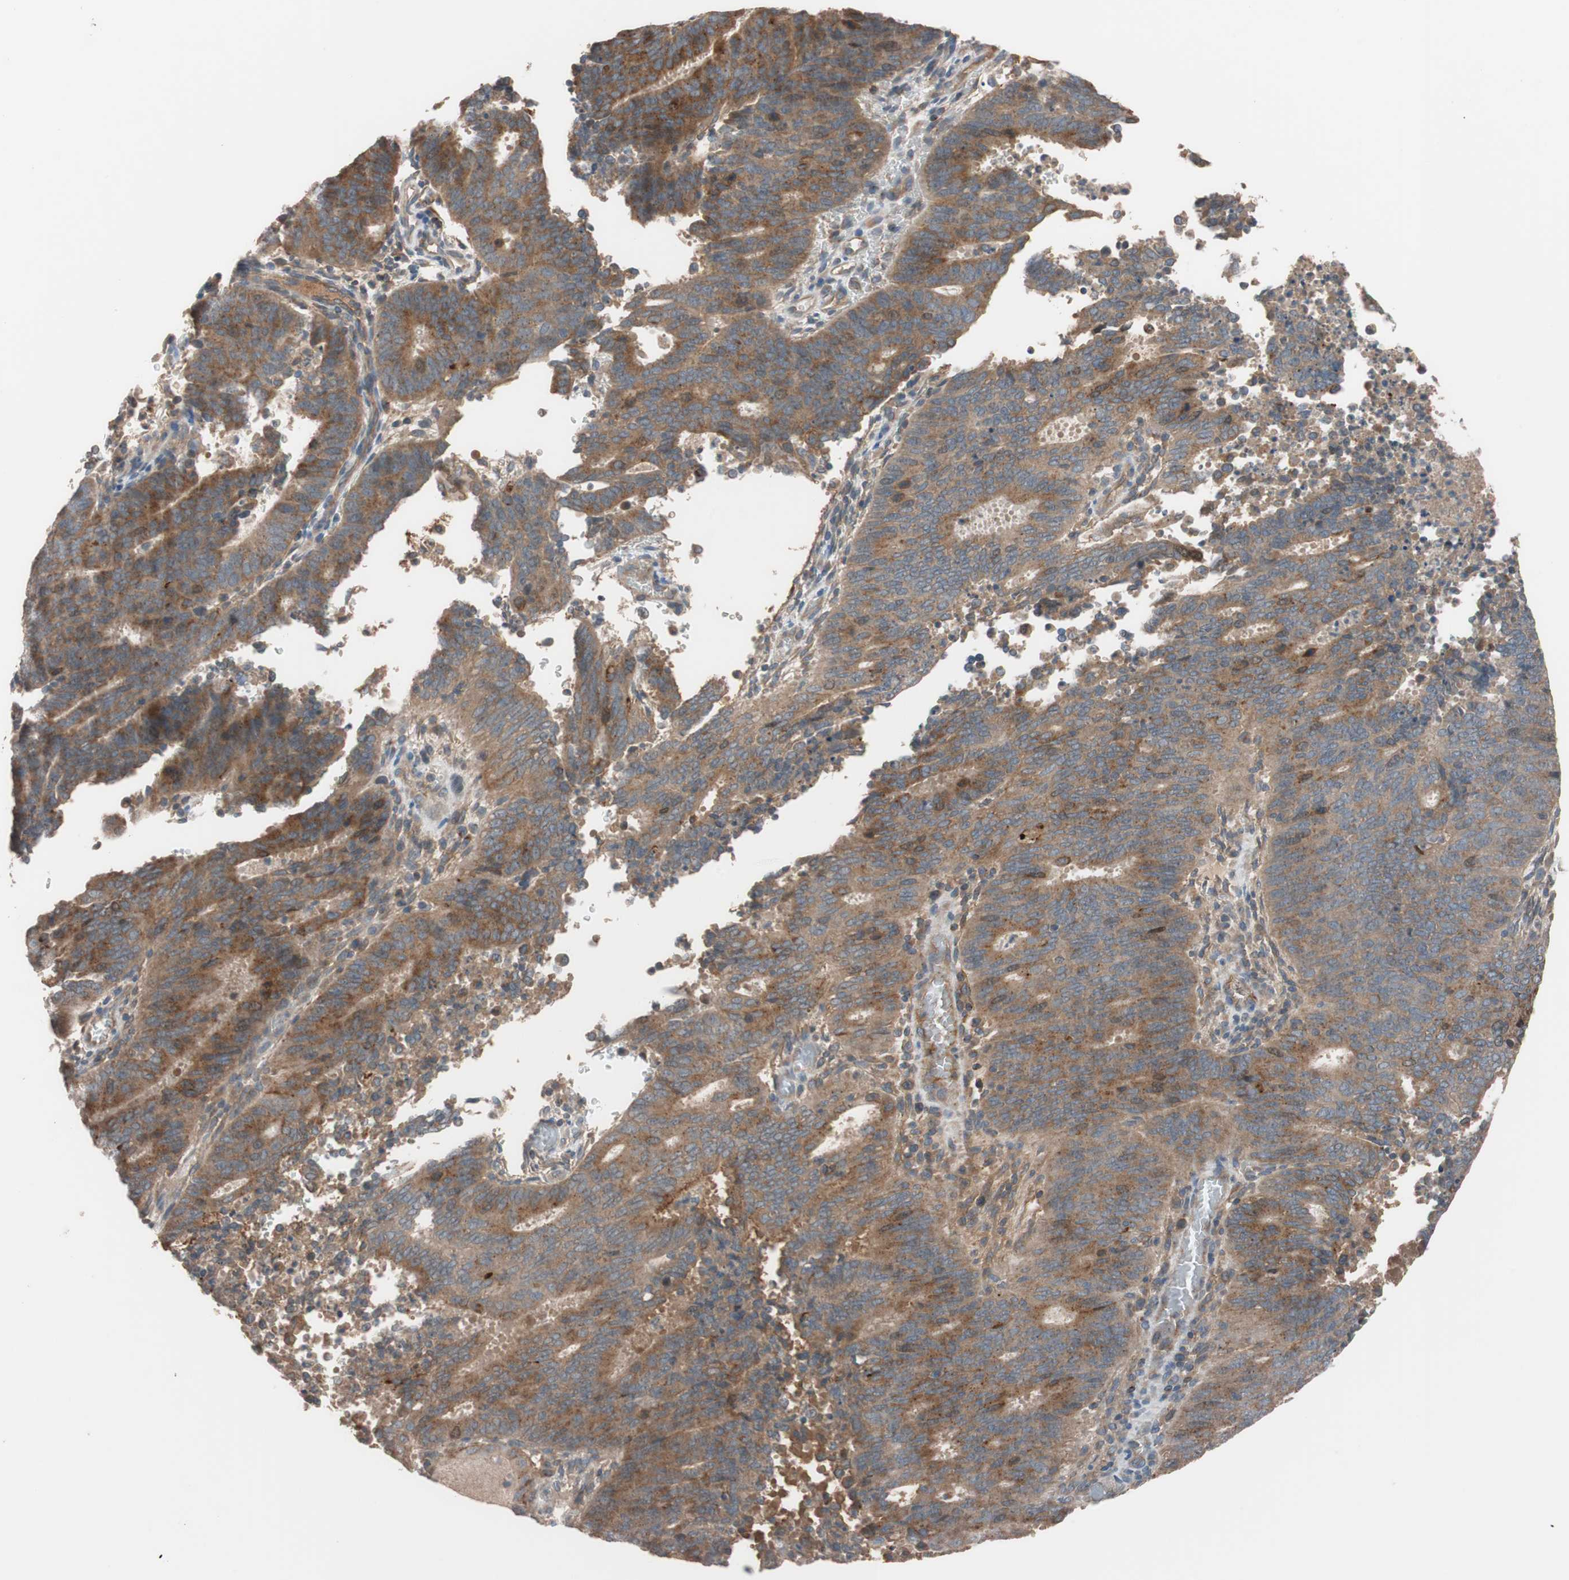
{"staining": {"intensity": "moderate", "quantity": ">75%", "location": "cytoplasmic/membranous"}, "tissue": "cervical cancer", "cell_type": "Tumor cells", "image_type": "cancer", "snomed": [{"axis": "morphology", "description": "Adenocarcinoma, NOS"}, {"axis": "topography", "description": "Cervix"}], "caption": "Moderate cytoplasmic/membranous expression for a protein is identified in approximately >75% of tumor cells of cervical cancer (adenocarcinoma) using immunohistochemistry.", "gene": "SDC4", "patient": {"sex": "female", "age": 44}}